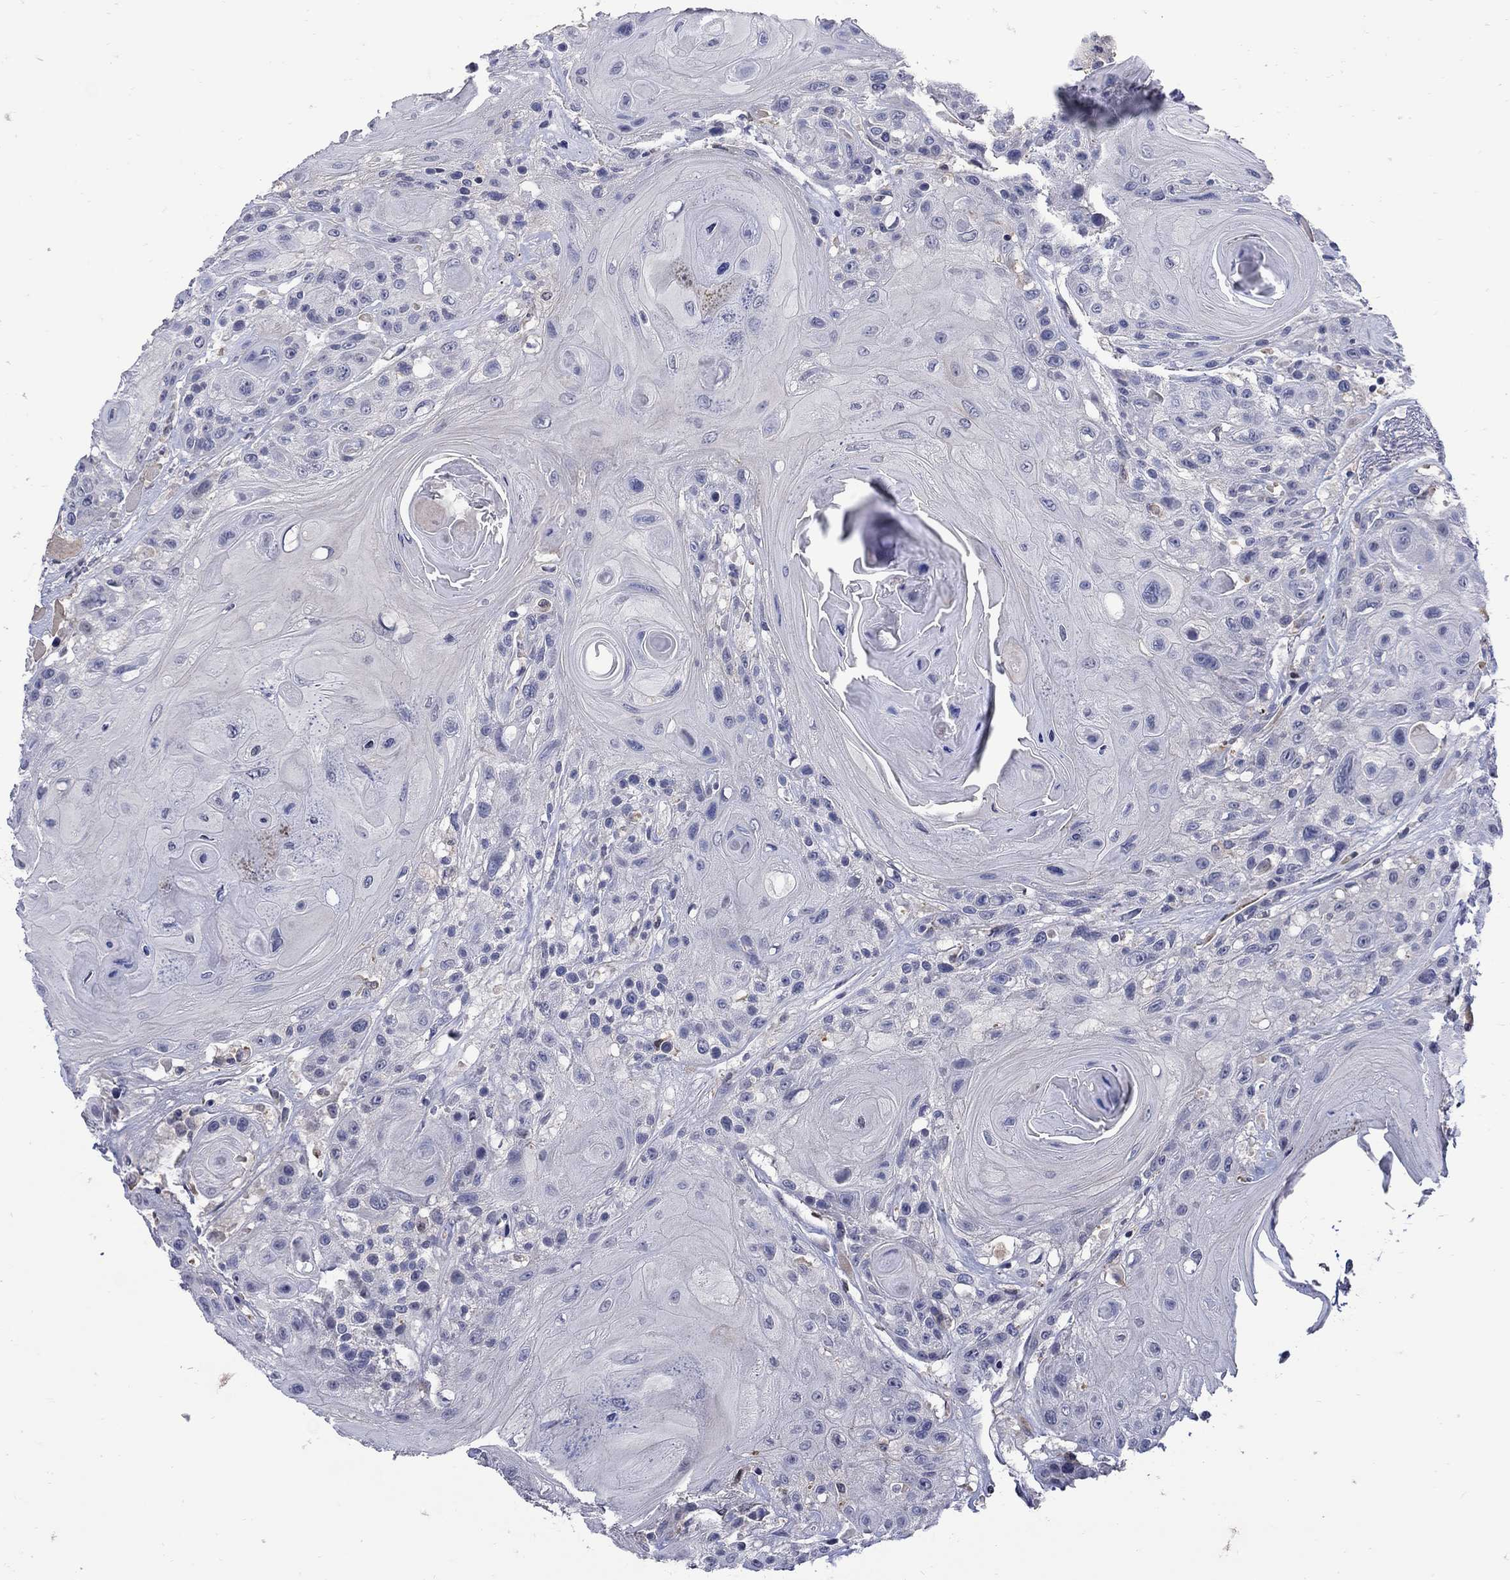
{"staining": {"intensity": "negative", "quantity": "none", "location": "none"}, "tissue": "head and neck cancer", "cell_type": "Tumor cells", "image_type": "cancer", "snomed": [{"axis": "morphology", "description": "Squamous cell carcinoma, NOS"}, {"axis": "topography", "description": "Head-Neck"}], "caption": "Squamous cell carcinoma (head and neck) was stained to show a protein in brown. There is no significant expression in tumor cells.", "gene": "CETN1", "patient": {"sex": "female", "age": 59}}